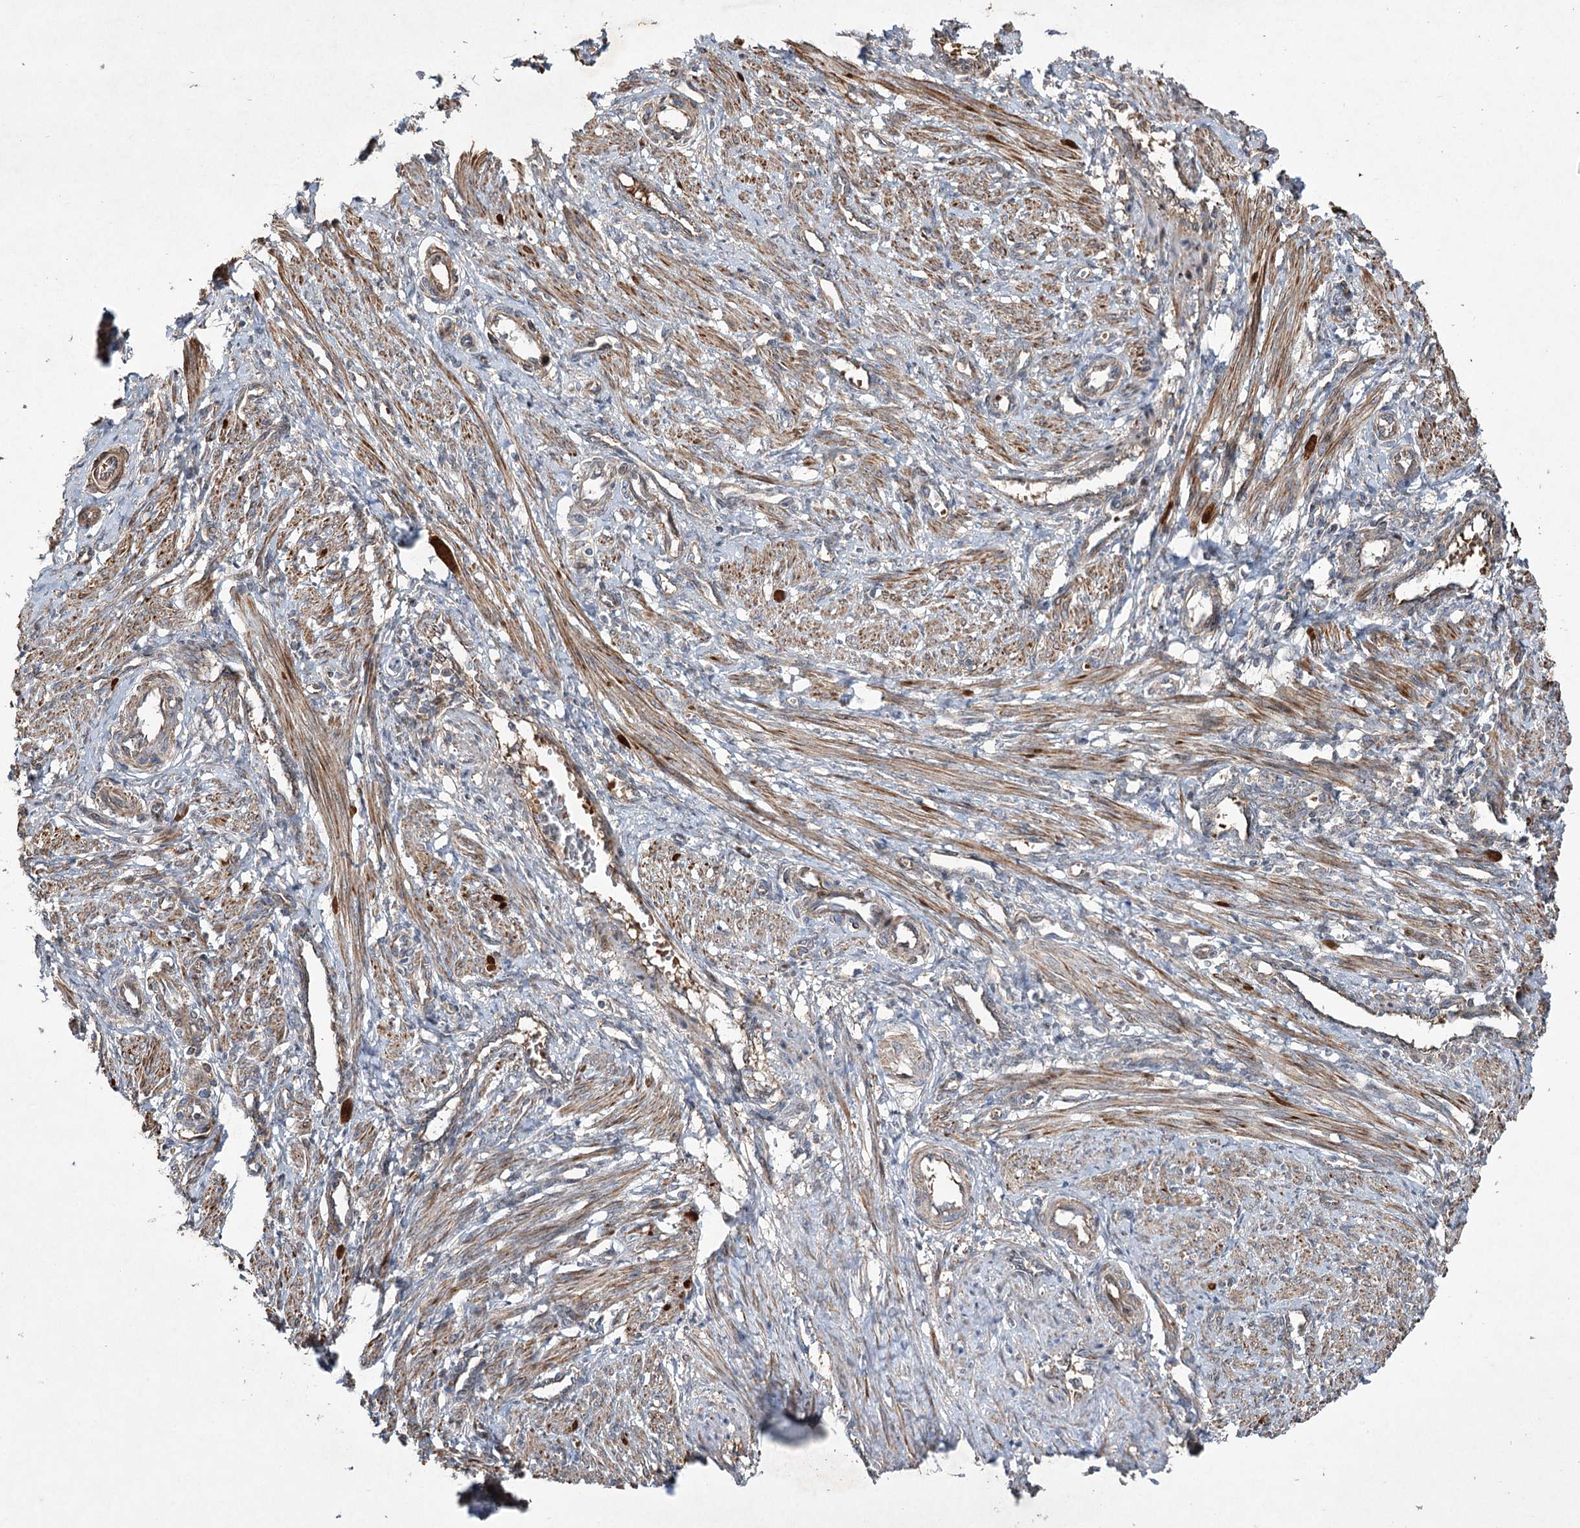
{"staining": {"intensity": "moderate", "quantity": ">75%", "location": "cytoplasmic/membranous"}, "tissue": "smooth muscle", "cell_type": "Smooth muscle cells", "image_type": "normal", "snomed": [{"axis": "morphology", "description": "Normal tissue, NOS"}, {"axis": "topography", "description": "Endometrium"}], "caption": "Smooth muscle stained for a protein (brown) exhibits moderate cytoplasmic/membranous positive expression in approximately >75% of smooth muscle cells.", "gene": "SERINC5", "patient": {"sex": "female", "age": 33}}